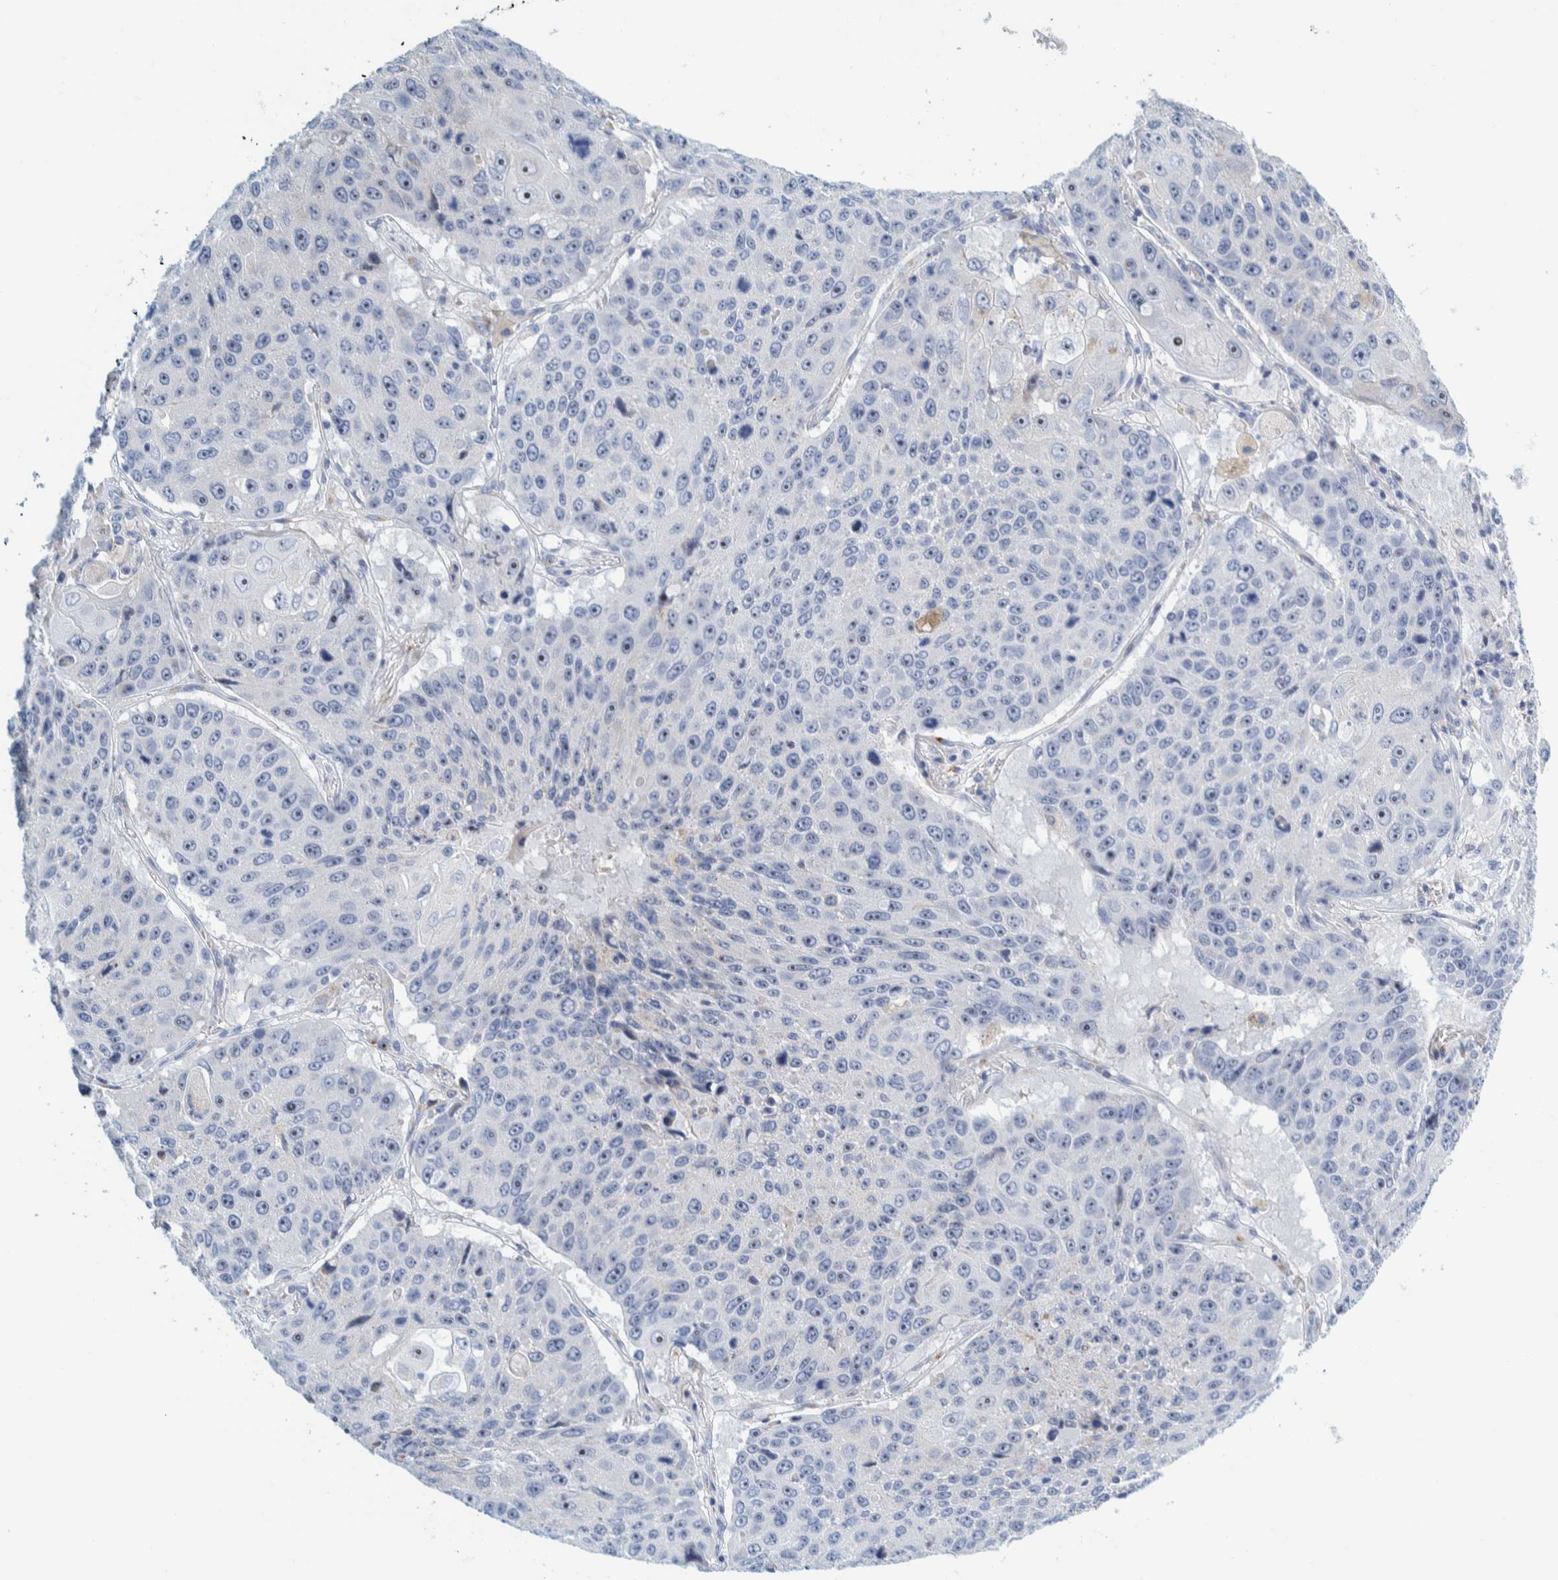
{"staining": {"intensity": "negative", "quantity": "none", "location": "none"}, "tissue": "lung cancer", "cell_type": "Tumor cells", "image_type": "cancer", "snomed": [{"axis": "morphology", "description": "Squamous cell carcinoma, NOS"}, {"axis": "topography", "description": "Lung"}], "caption": "Tumor cells show no significant staining in lung cancer (squamous cell carcinoma). The staining was performed using DAB (3,3'-diaminobenzidine) to visualize the protein expression in brown, while the nuclei were stained in blue with hematoxylin (Magnification: 20x).", "gene": "MOG", "patient": {"sex": "male", "age": 61}}